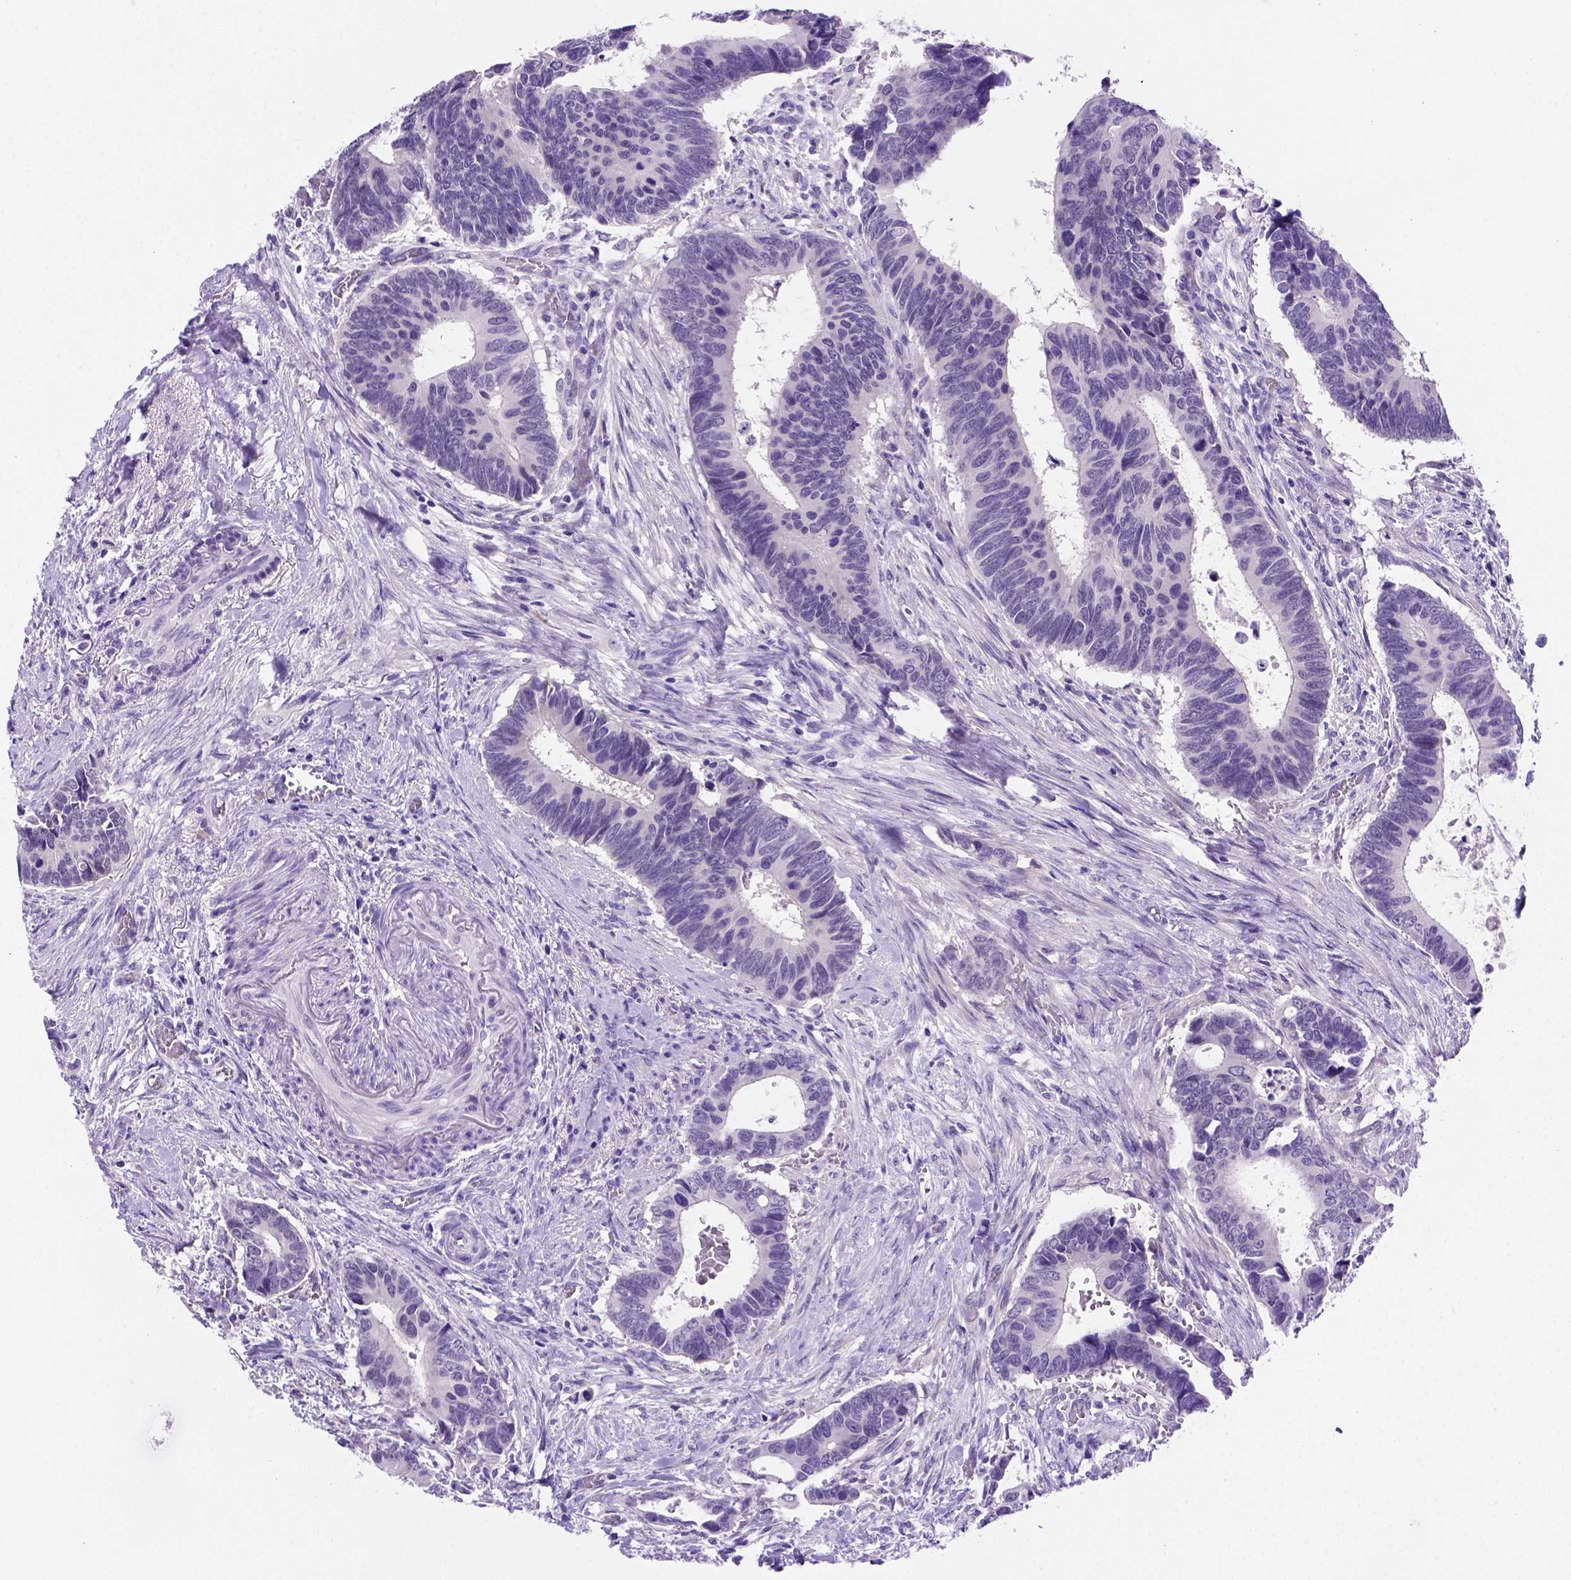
{"staining": {"intensity": "negative", "quantity": "none", "location": "none"}, "tissue": "colorectal cancer", "cell_type": "Tumor cells", "image_type": "cancer", "snomed": [{"axis": "morphology", "description": "Adenocarcinoma, NOS"}, {"axis": "topography", "description": "Colon"}], "caption": "DAB immunohistochemical staining of human colorectal cancer displays no significant positivity in tumor cells.", "gene": "FAM81B", "patient": {"sex": "male", "age": 49}}